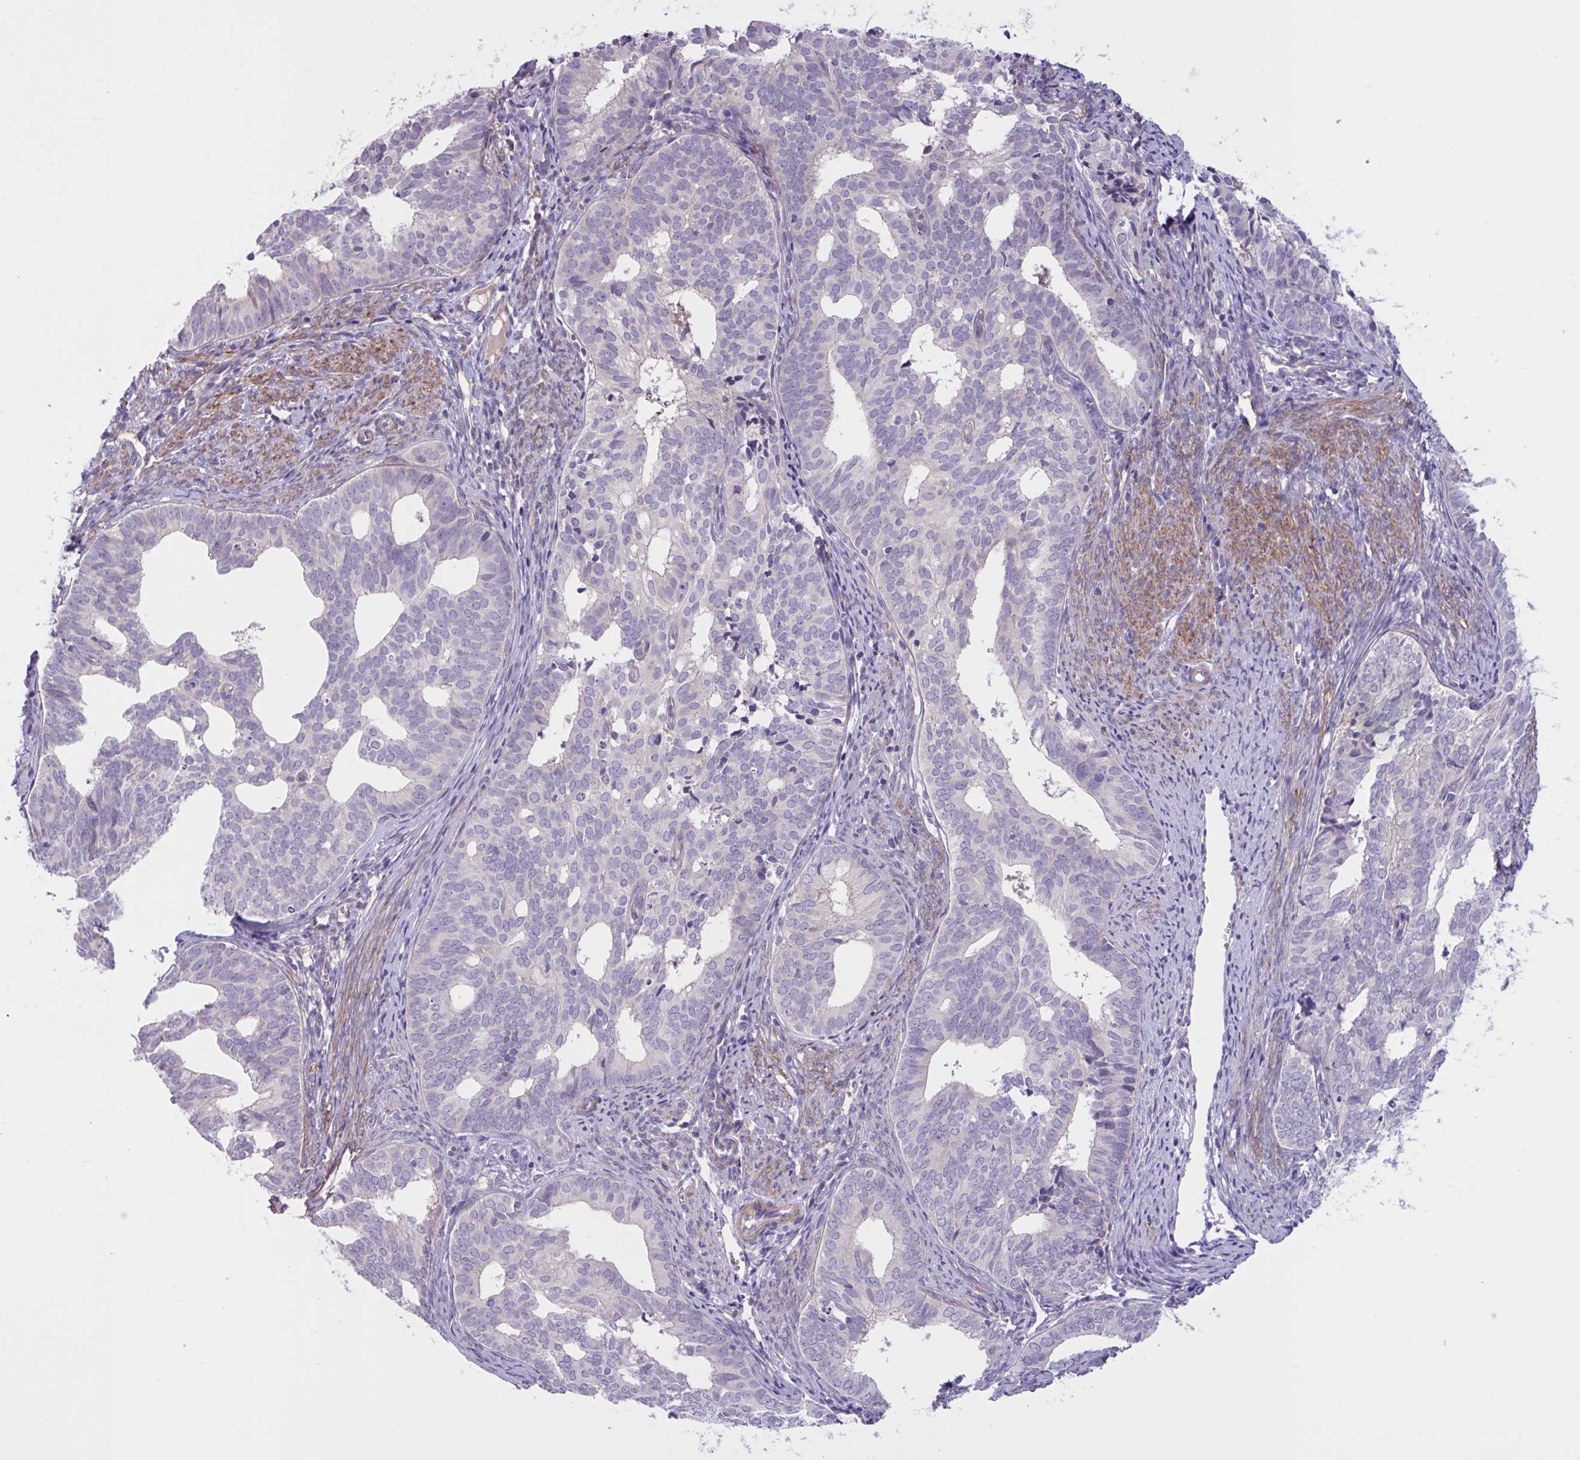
{"staining": {"intensity": "negative", "quantity": "none", "location": "none"}, "tissue": "endometrial cancer", "cell_type": "Tumor cells", "image_type": "cancer", "snomed": [{"axis": "morphology", "description": "Adenocarcinoma, NOS"}, {"axis": "topography", "description": "Endometrium"}], "caption": "Immunohistochemistry (IHC) histopathology image of neoplastic tissue: human endometrial cancer (adenocarcinoma) stained with DAB (3,3'-diaminobenzidine) reveals no significant protein staining in tumor cells. (Brightfield microscopy of DAB immunohistochemistry (IHC) at high magnification).", "gene": "WNT9B", "patient": {"sex": "female", "age": 75}}